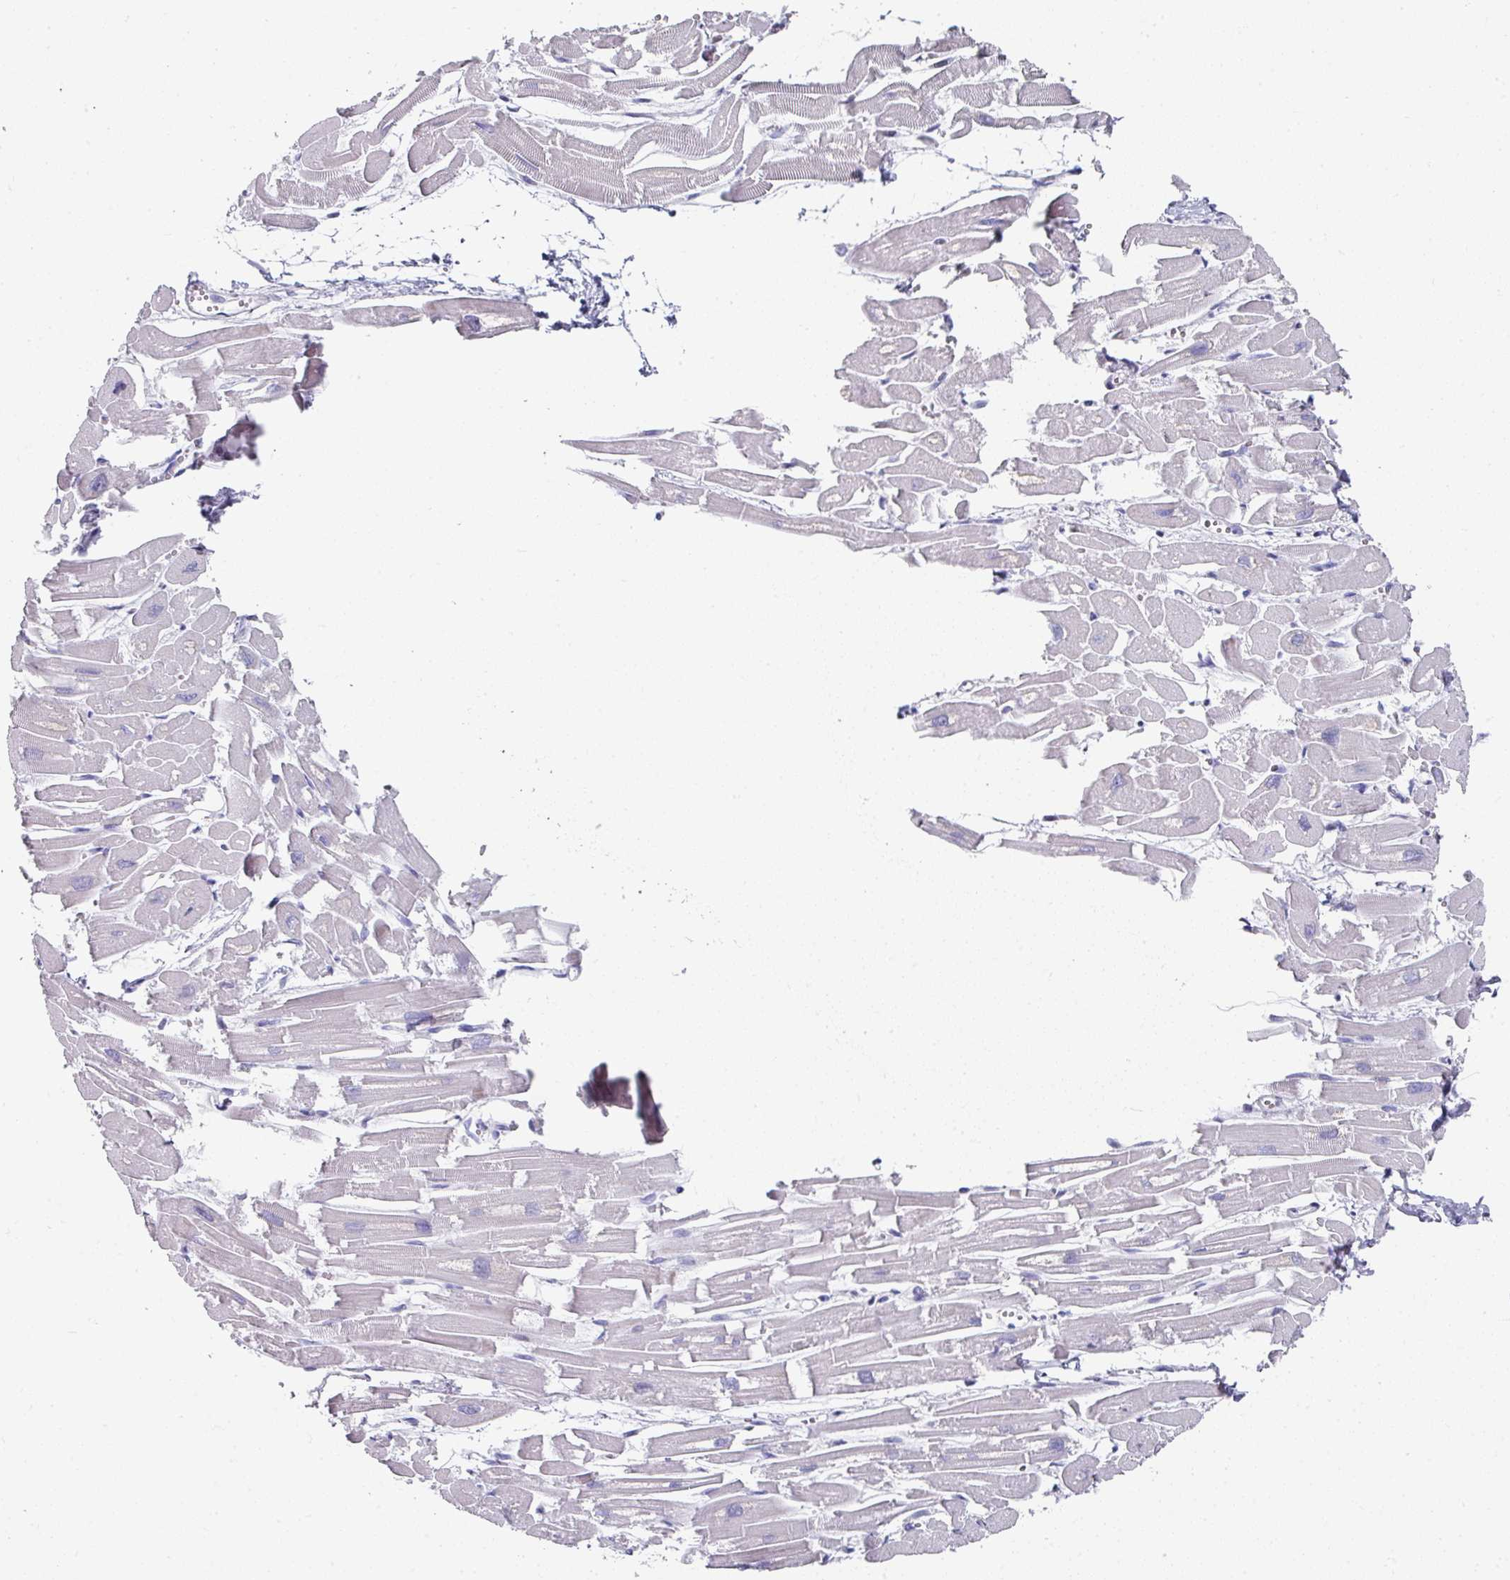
{"staining": {"intensity": "negative", "quantity": "none", "location": "none"}, "tissue": "heart muscle", "cell_type": "Cardiomyocytes", "image_type": "normal", "snomed": [{"axis": "morphology", "description": "Normal tissue, NOS"}, {"axis": "topography", "description": "Heart"}], "caption": "A high-resolution image shows immunohistochemistry (IHC) staining of unremarkable heart muscle, which demonstrates no significant positivity in cardiomyocytes. The staining was performed using DAB to visualize the protein expression in brown, while the nuclei were stained in blue with hematoxylin (Magnification: 20x).", "gene": "SETBP1", "patient": {"sex": "male", "age": 54}}